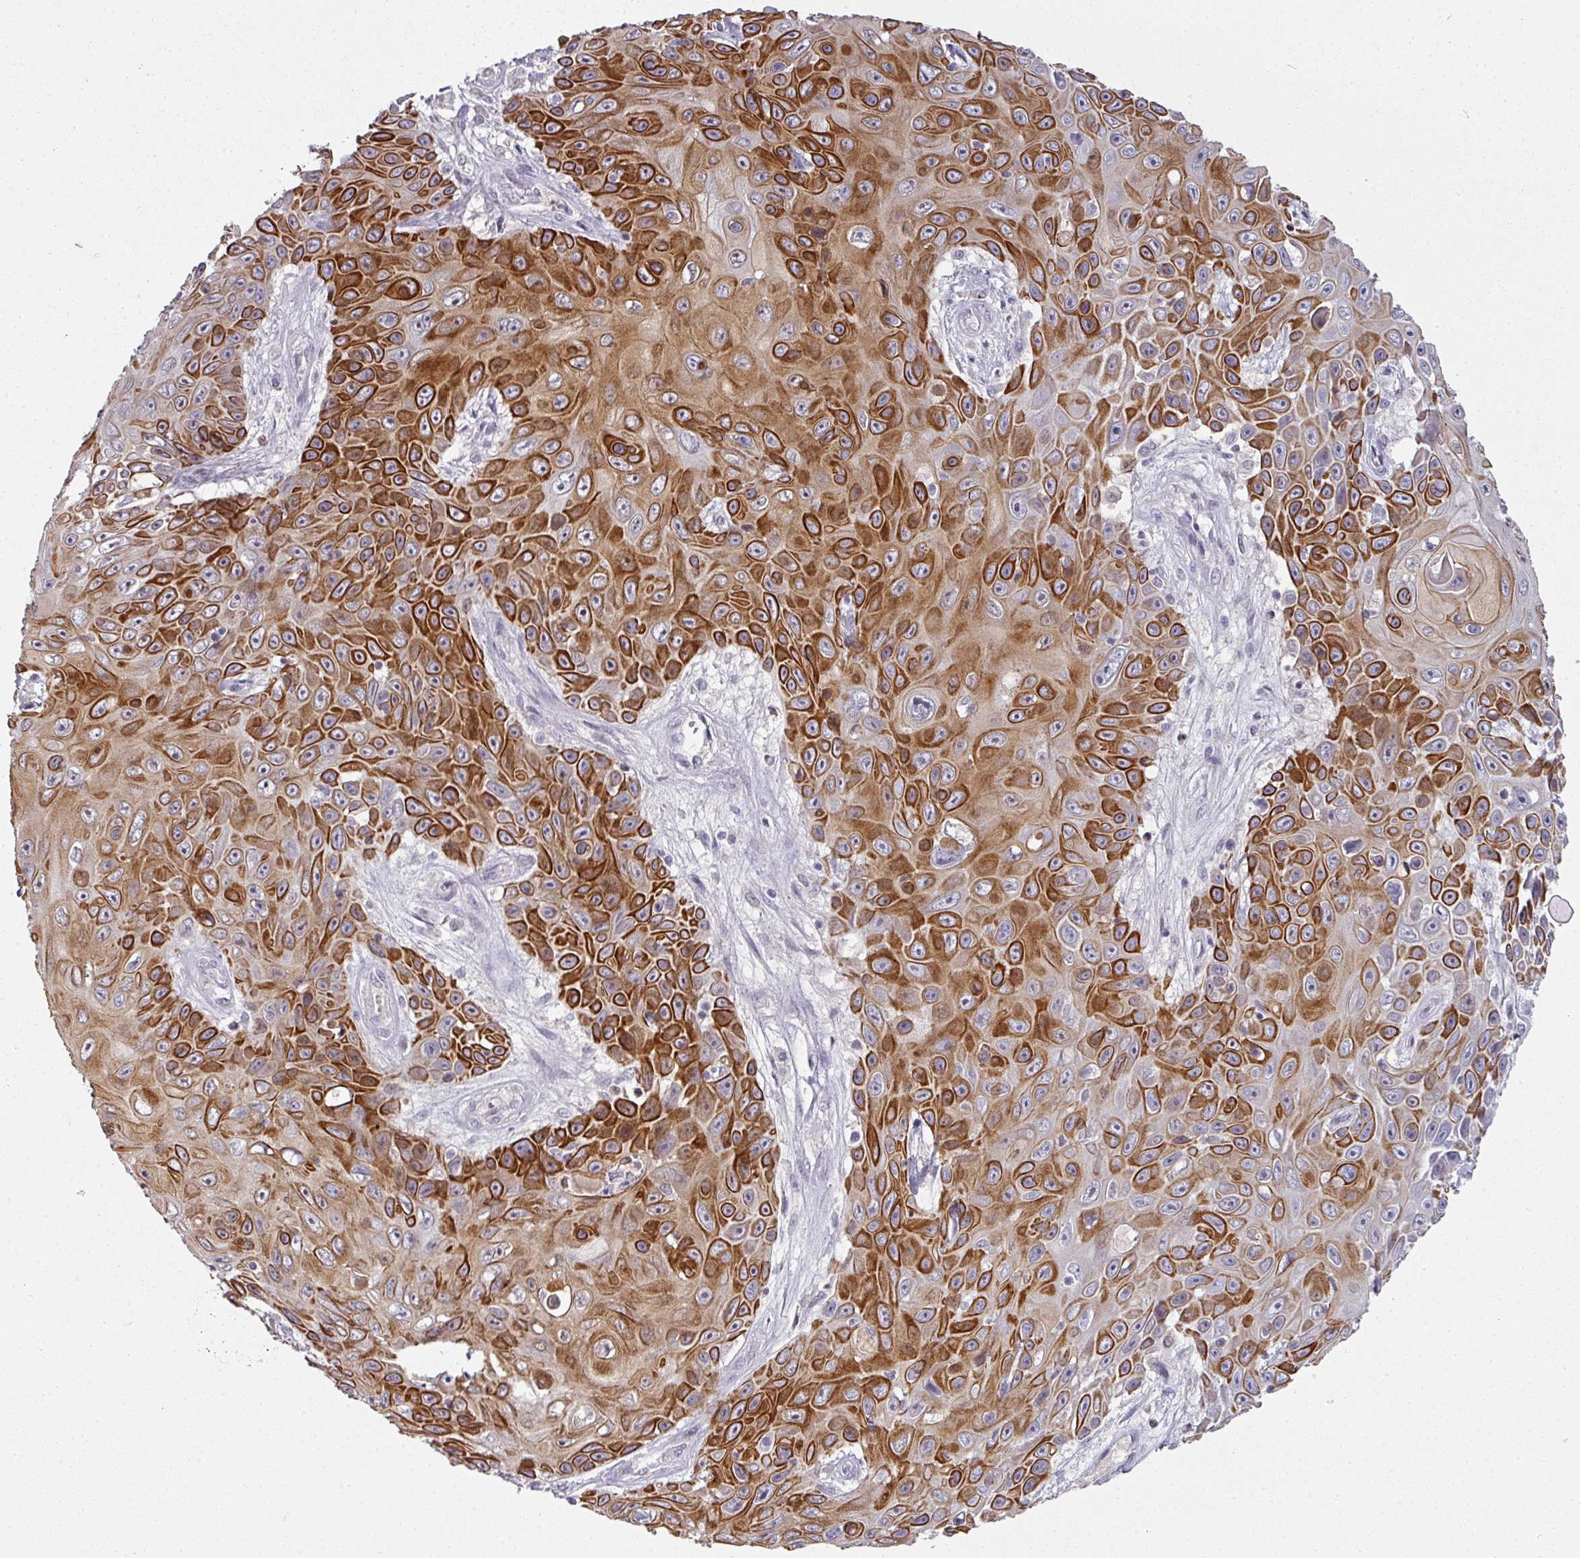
{"staining": {"intensity": "strong", "quantity": ">75%", "location": "cytoplasmic/membranous"}, "tissue": "skin cancer", "cell_type": "Tumor cells", "image_type": "cancer", "snomed": [{"axis": "morphology", "description": "Squamous cell carcinoma, NOS"}, {"axis": "topography", "description": "Skin"}], "caption": "Squamous cell carcinoma (skin) was stained to show a protein in brown. There is high levels of strong cytoplasmic/membranous positivity in about >75% of tumor cells. (DAB IHC, brown staining for protein, blue staining for nuclei).", "gene": "GTF2H3", "patient": {"sex": "male", "age": 82}}